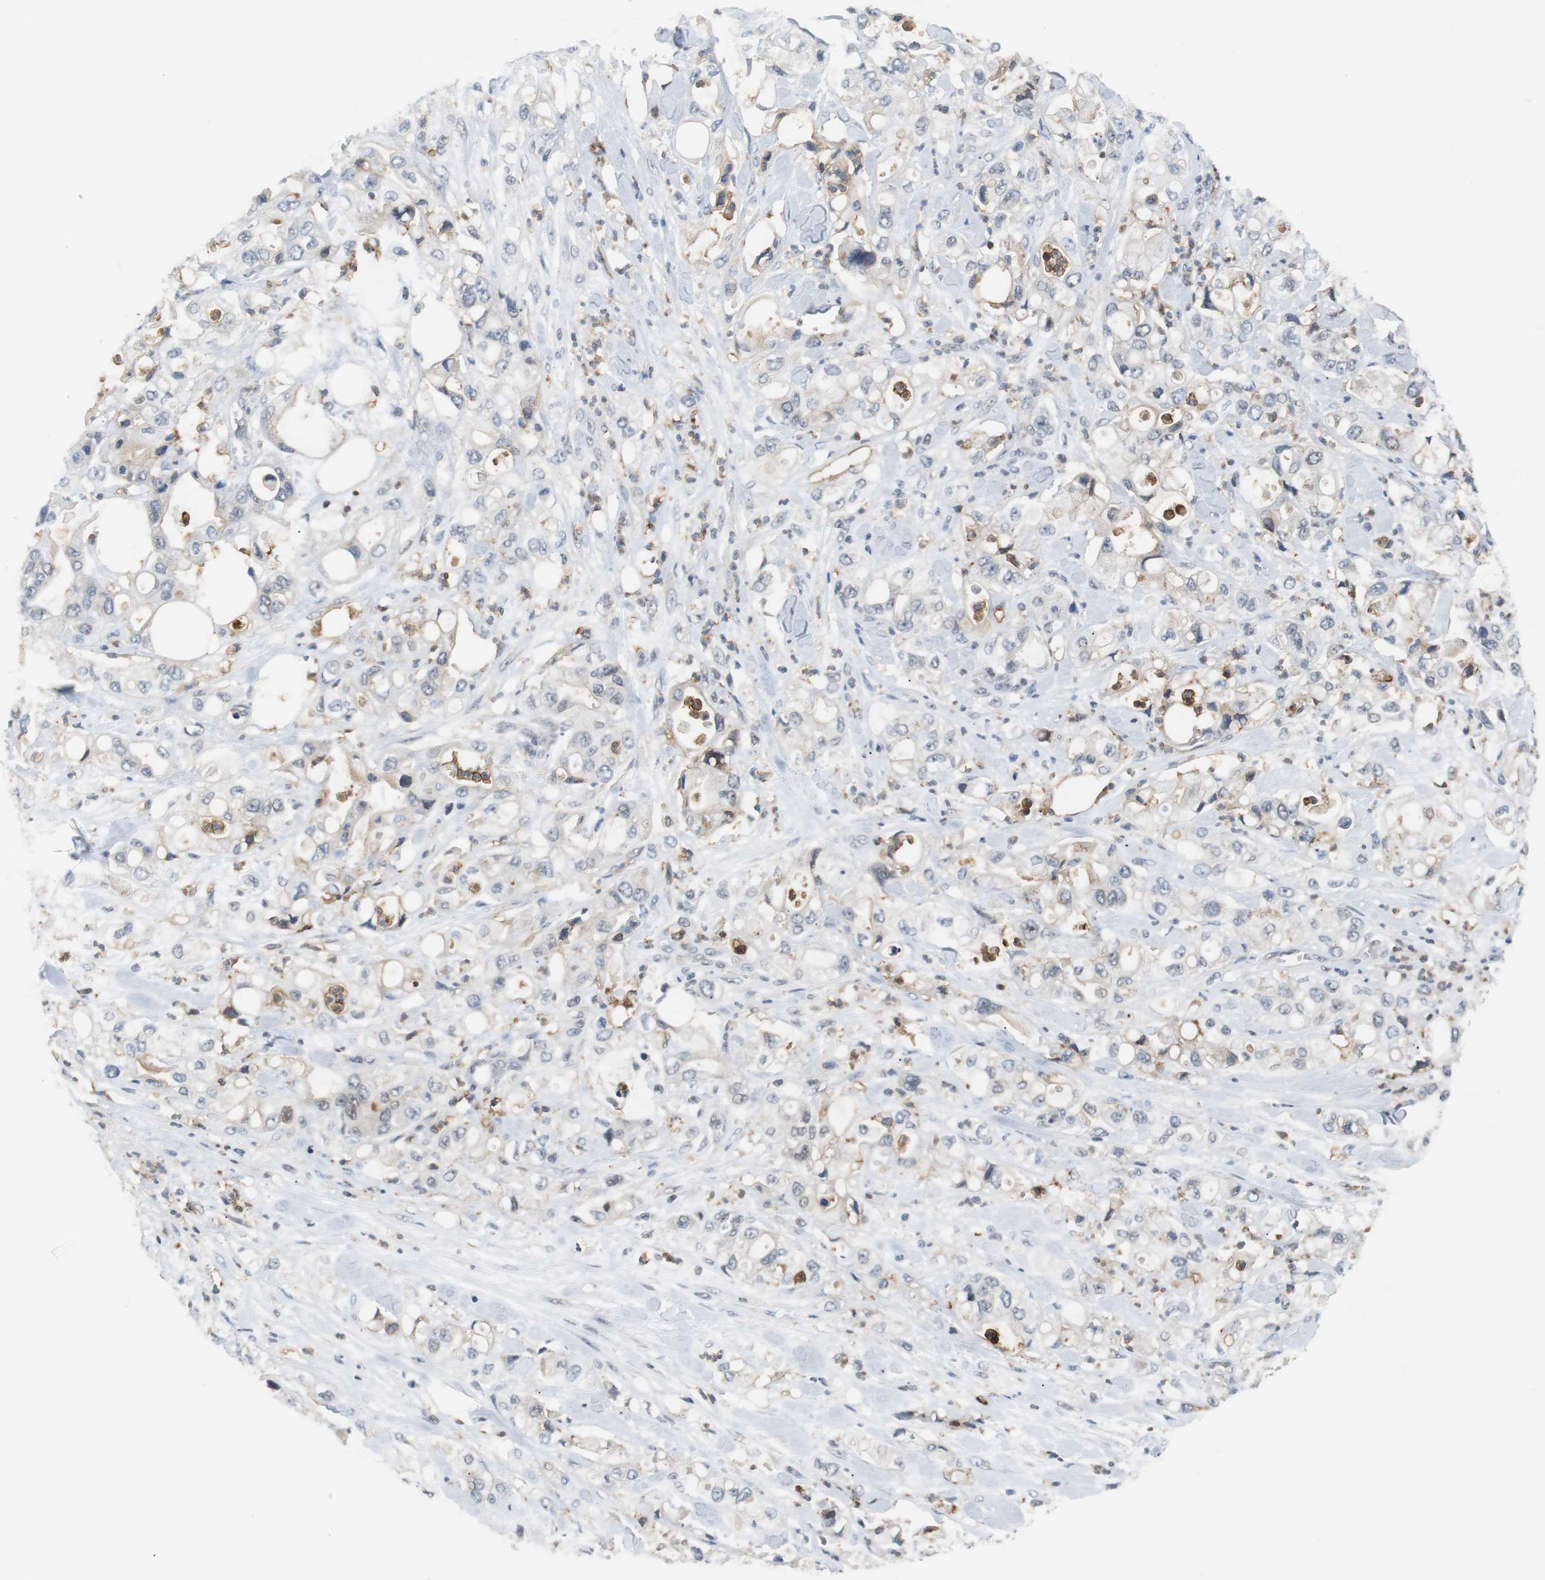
{"staining": {"intensity": "weak", "quantity": "<25%", "location": "cytoplasmic/membranous"}, "tissue": "pancreatic cancer", "cell_type": "Tumor cells", "image_type": "cancer", "snomed": [{"axis": "morphology", "description": "Adenocarcinoma, NOS"}, {"axis": "topography", "description": "Pancreas"}], "caption": "The histopathology image displays no staining of tumor cells in pancreatic cancer (adenocarcinoma).", "gene": "SIRT1", "patient": {"sex": "male", "age": 70}}